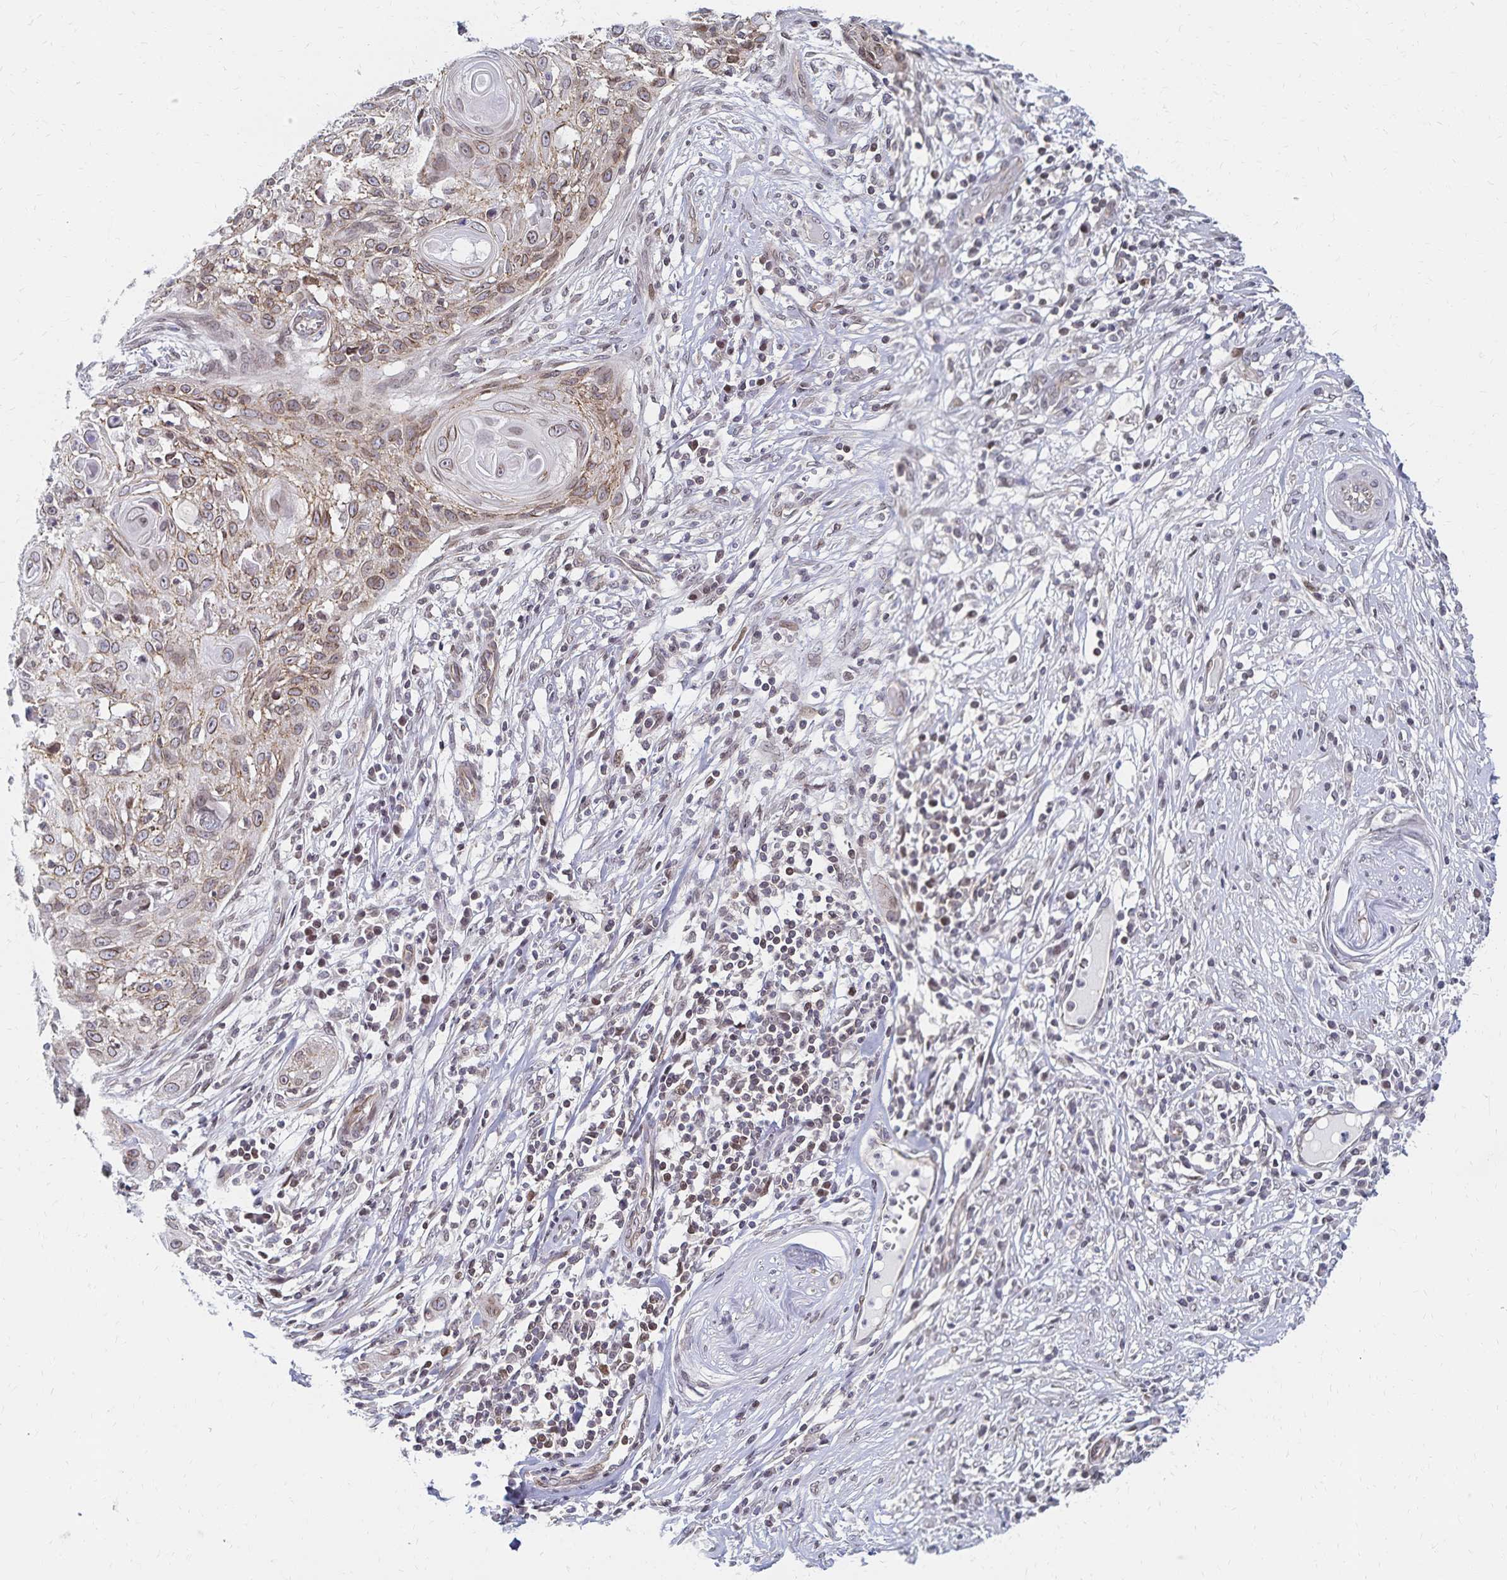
{"staining": {"intensity": "weak", "quantity": "25%-75%", "location": "cytoplasmic/membranous,nuclear"}, "tissue": "skin cancer", "cell_type": "Tumor cells", "image_type": "cancer", "snomed": [{"axis": "morphology", "description": "Squamous cell carcinoma, NOS"}, {"axis": "topography", "description": "Skin"}, {"axis": "topography", "description": "Vulva"}], "caption": "Skin cancer (squamous cell carcinoma) stained with DAB (3,3'-diaminobenzidine) immunohistochemistry (IHC) displays low levels of weak cytoplasmic/membranous and nuclear expression in approximately 25%-75% of tumor cells.", "gene": "RAB9B", "patient": {"sex": "female", "age": 83}}